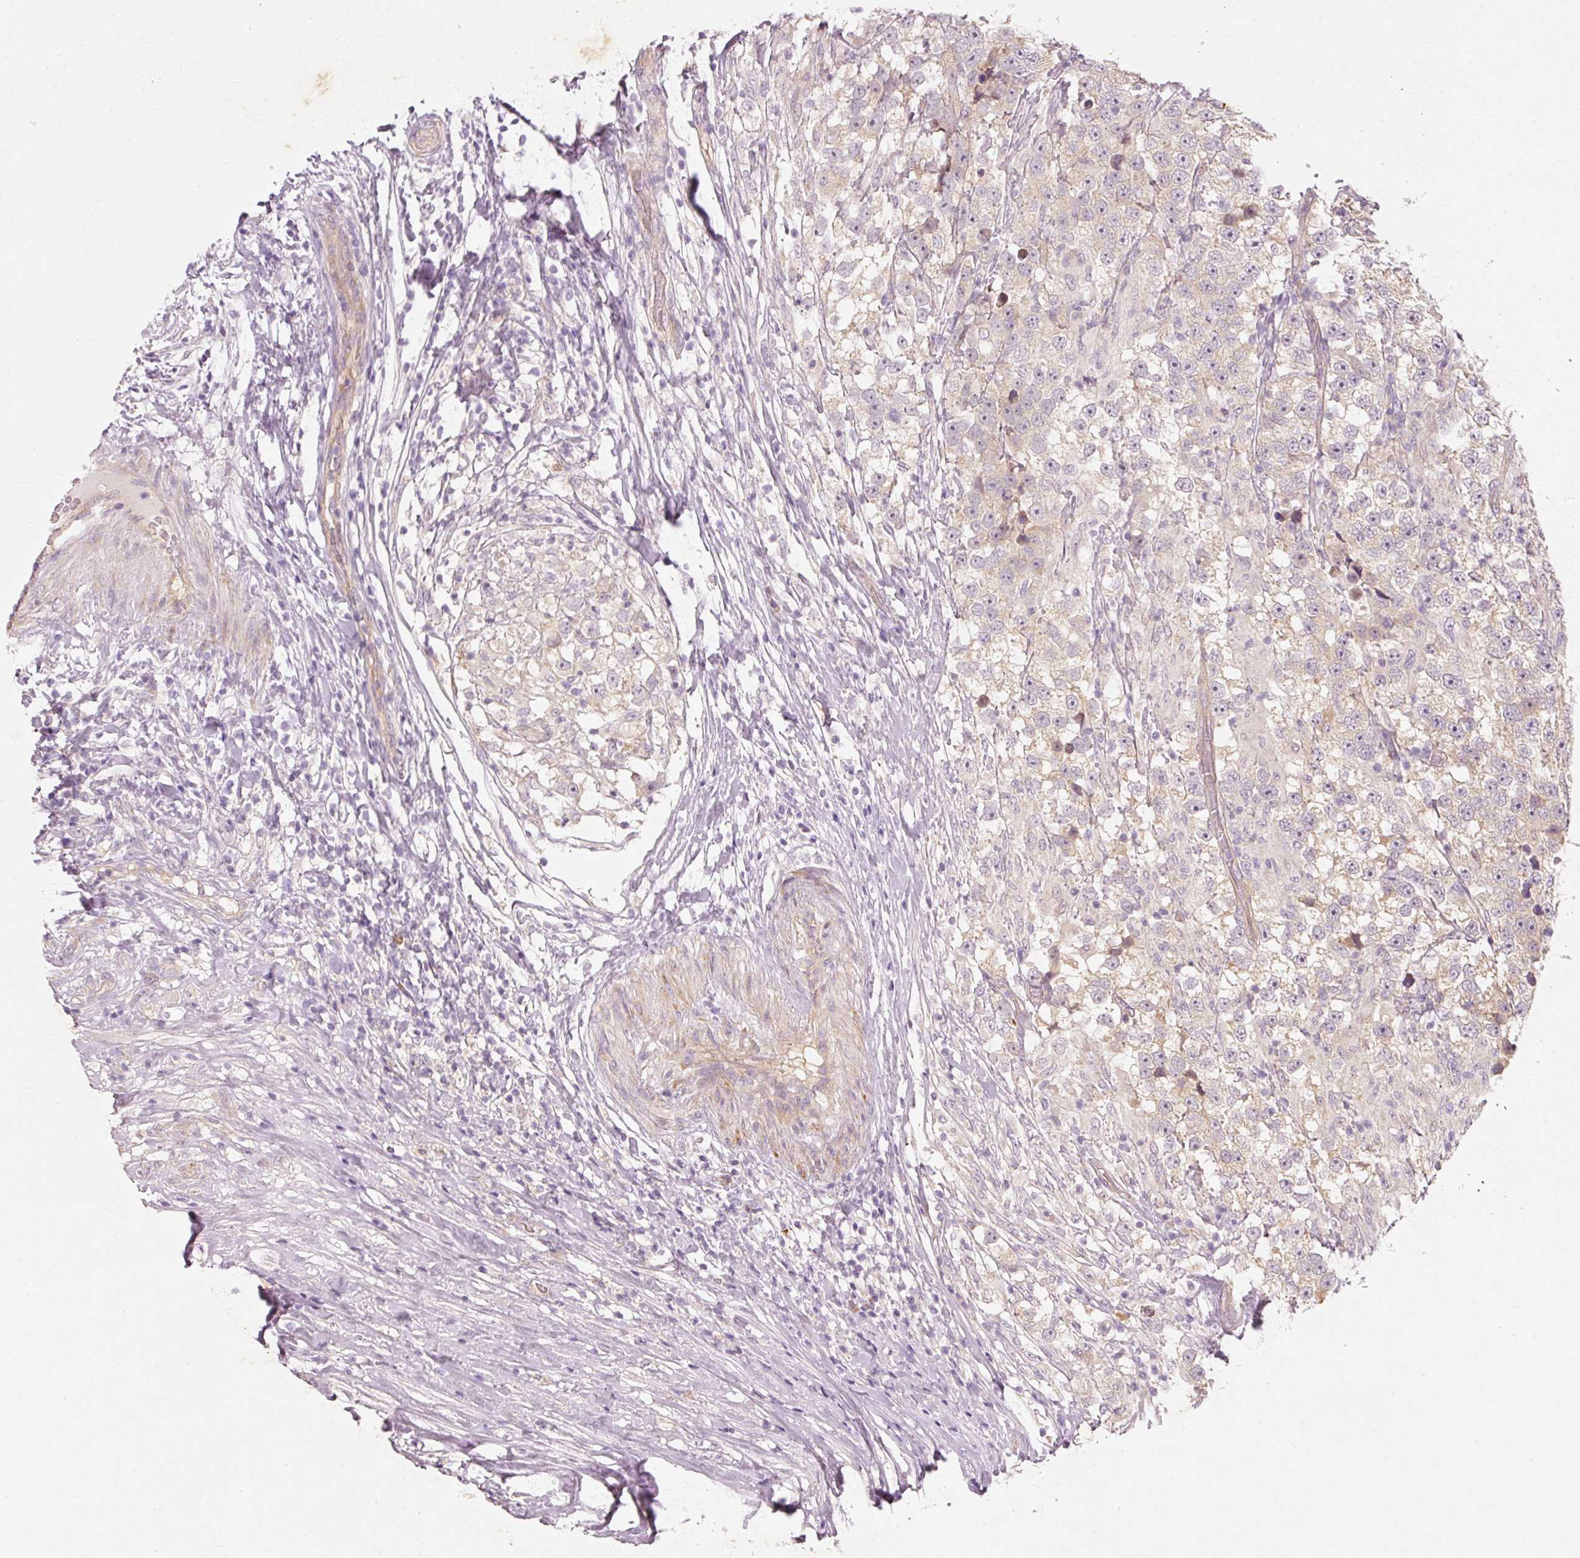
{"staining": {"intensity": "weak", "quantity": "25%-75%", "location": "cytoplasmic/membranous"}, "tissue": "testis cancer", "cell_type": "Tumor cells", "image_type": "cancer", "snomed": [{"axis": "morphology", "description": "Seminoma, NOS"}, {"axis": "topography", "description": "Testis"}], "caption": "A high-resolution image shows IHC staining of testis seminoma, which displays weak cytoplasmic/membranous expression in approximately 25%-75% of tumor cells.", "gene": "RGL2", "patient": {"sex": "male", "age": 46}}